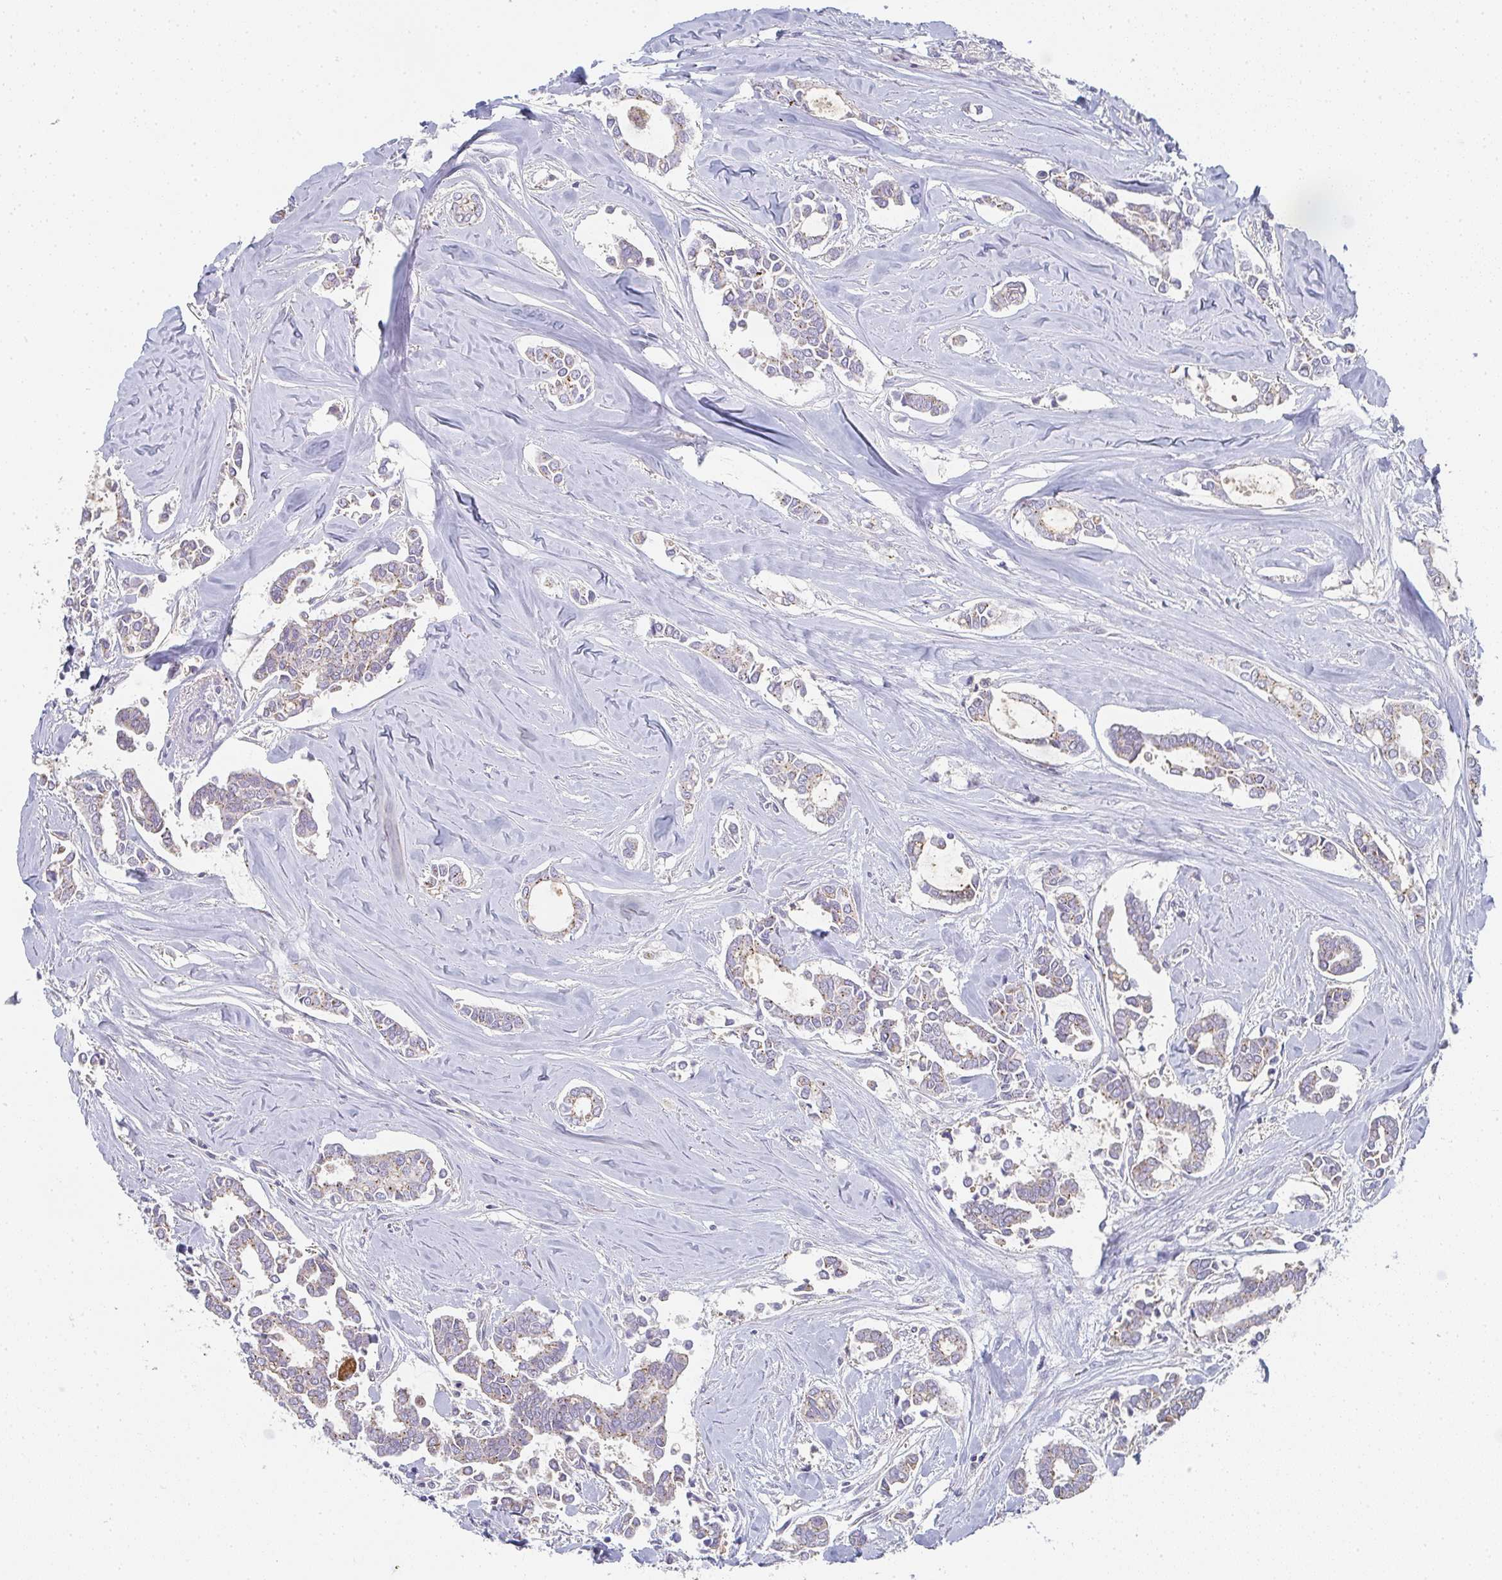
{"staining": {"intensity": "weak", "quantity": "<25%", "location": "cytoplasmic/membranous"}, "tissue": "breast cancer", "cell_type": "Tumor cells", "image_type": "cancer", "snomed": [{"axis": "morphology", "description": "Duct carcinoma"}, {"axis": "topography", "description": "Breast"}], "caption": "This is an immunohistochemistry micrograph of human breast intraductal carcinoma. There is no expression in tumor cells.", "gene": "CHMP5", "patient": {"sex": "female", "age": 84}}